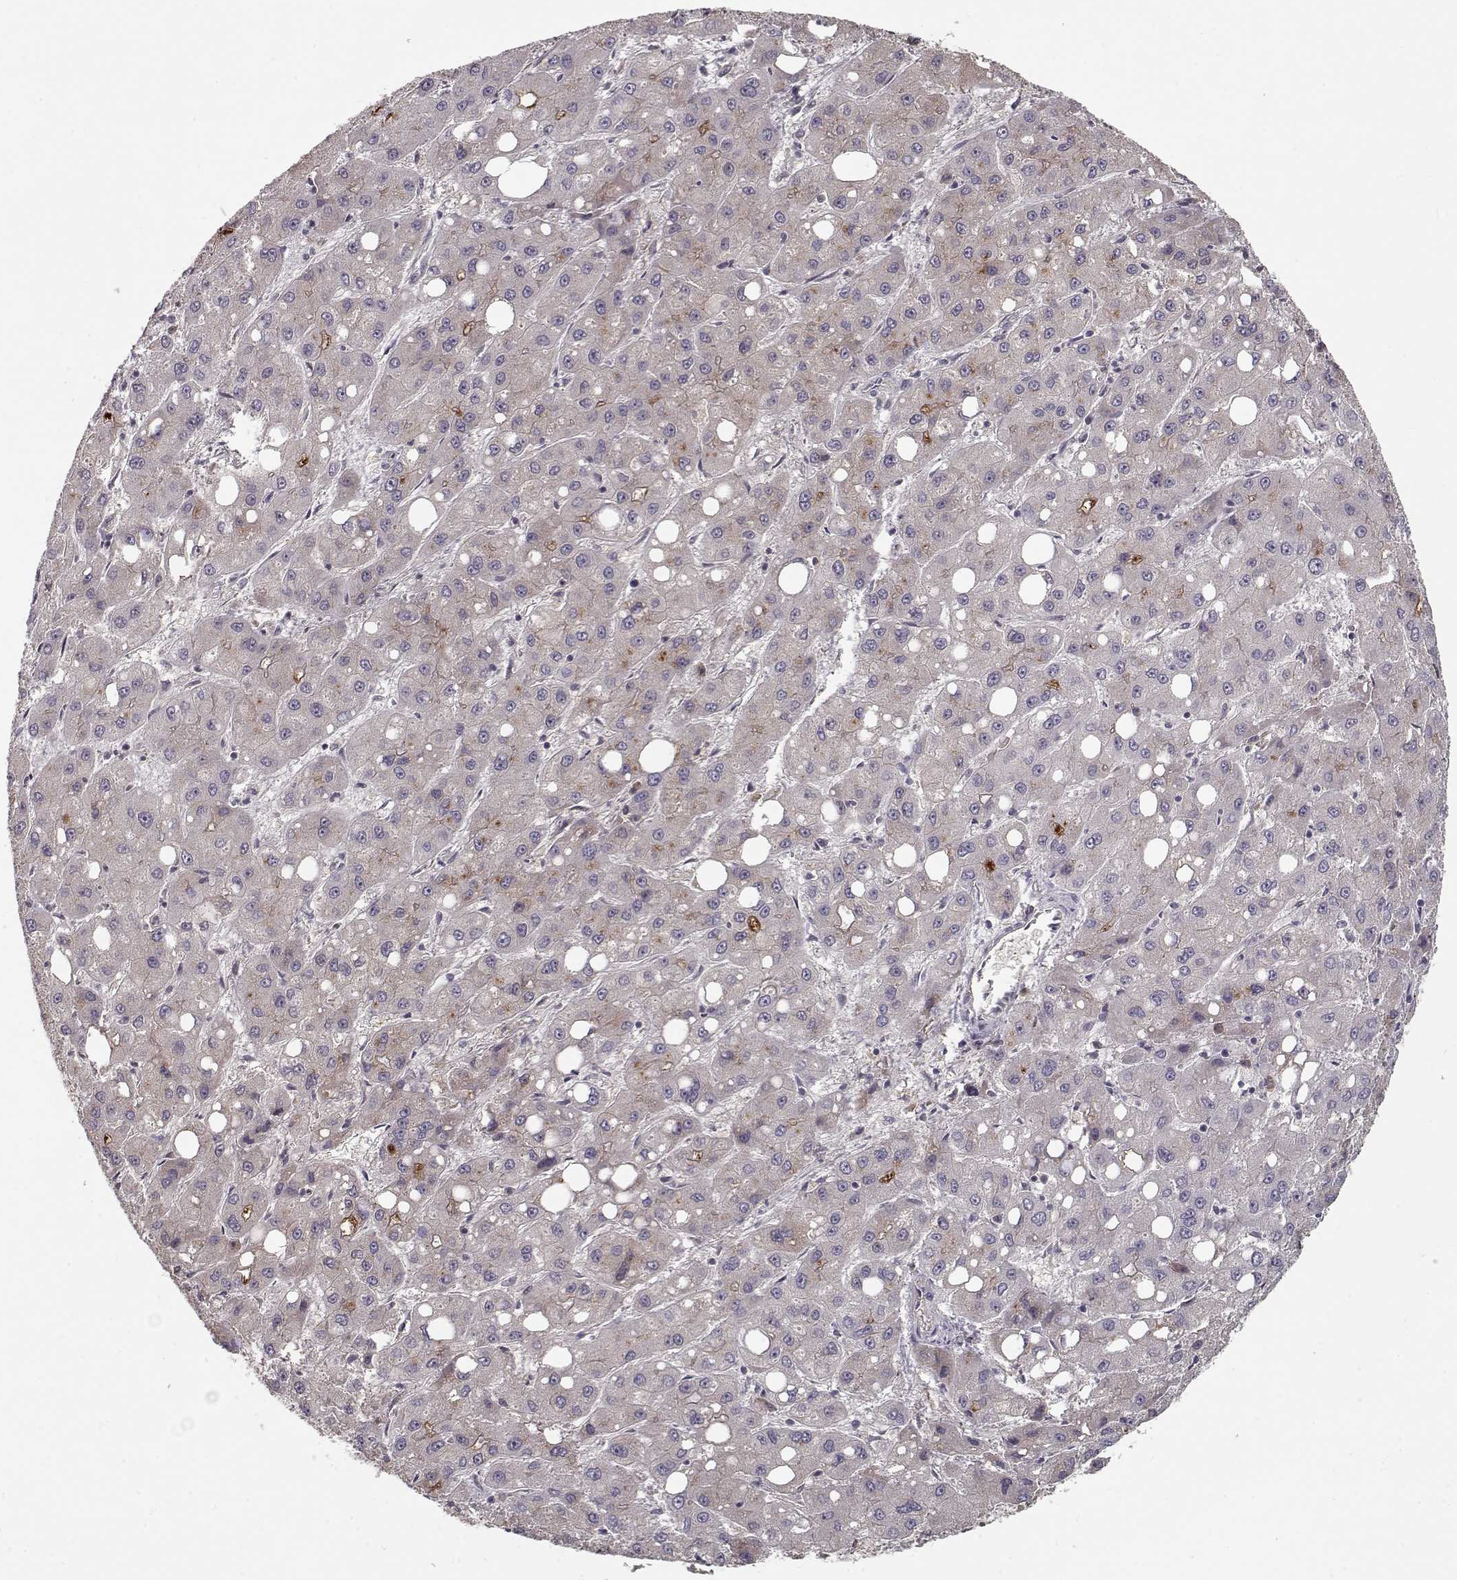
{"staining": {"intensity": "negative", "quantity": "none", "location": "none"}, "tissue": "liver cancer", "cell_type": "Tumor cells", "image_type": "cancer", "snomed": [{"axis": "morphology", "description": "Carcinoma, Hepatocellular, NOS"}, {"axis": "topography", "description": "Liver"}], "caption": "DAB immunohistochemical staining of human liver cancer demonstrates no significant expression in tumor cells.", "gene": "AFM", "patient": {"sex": "male", "age": 73}}